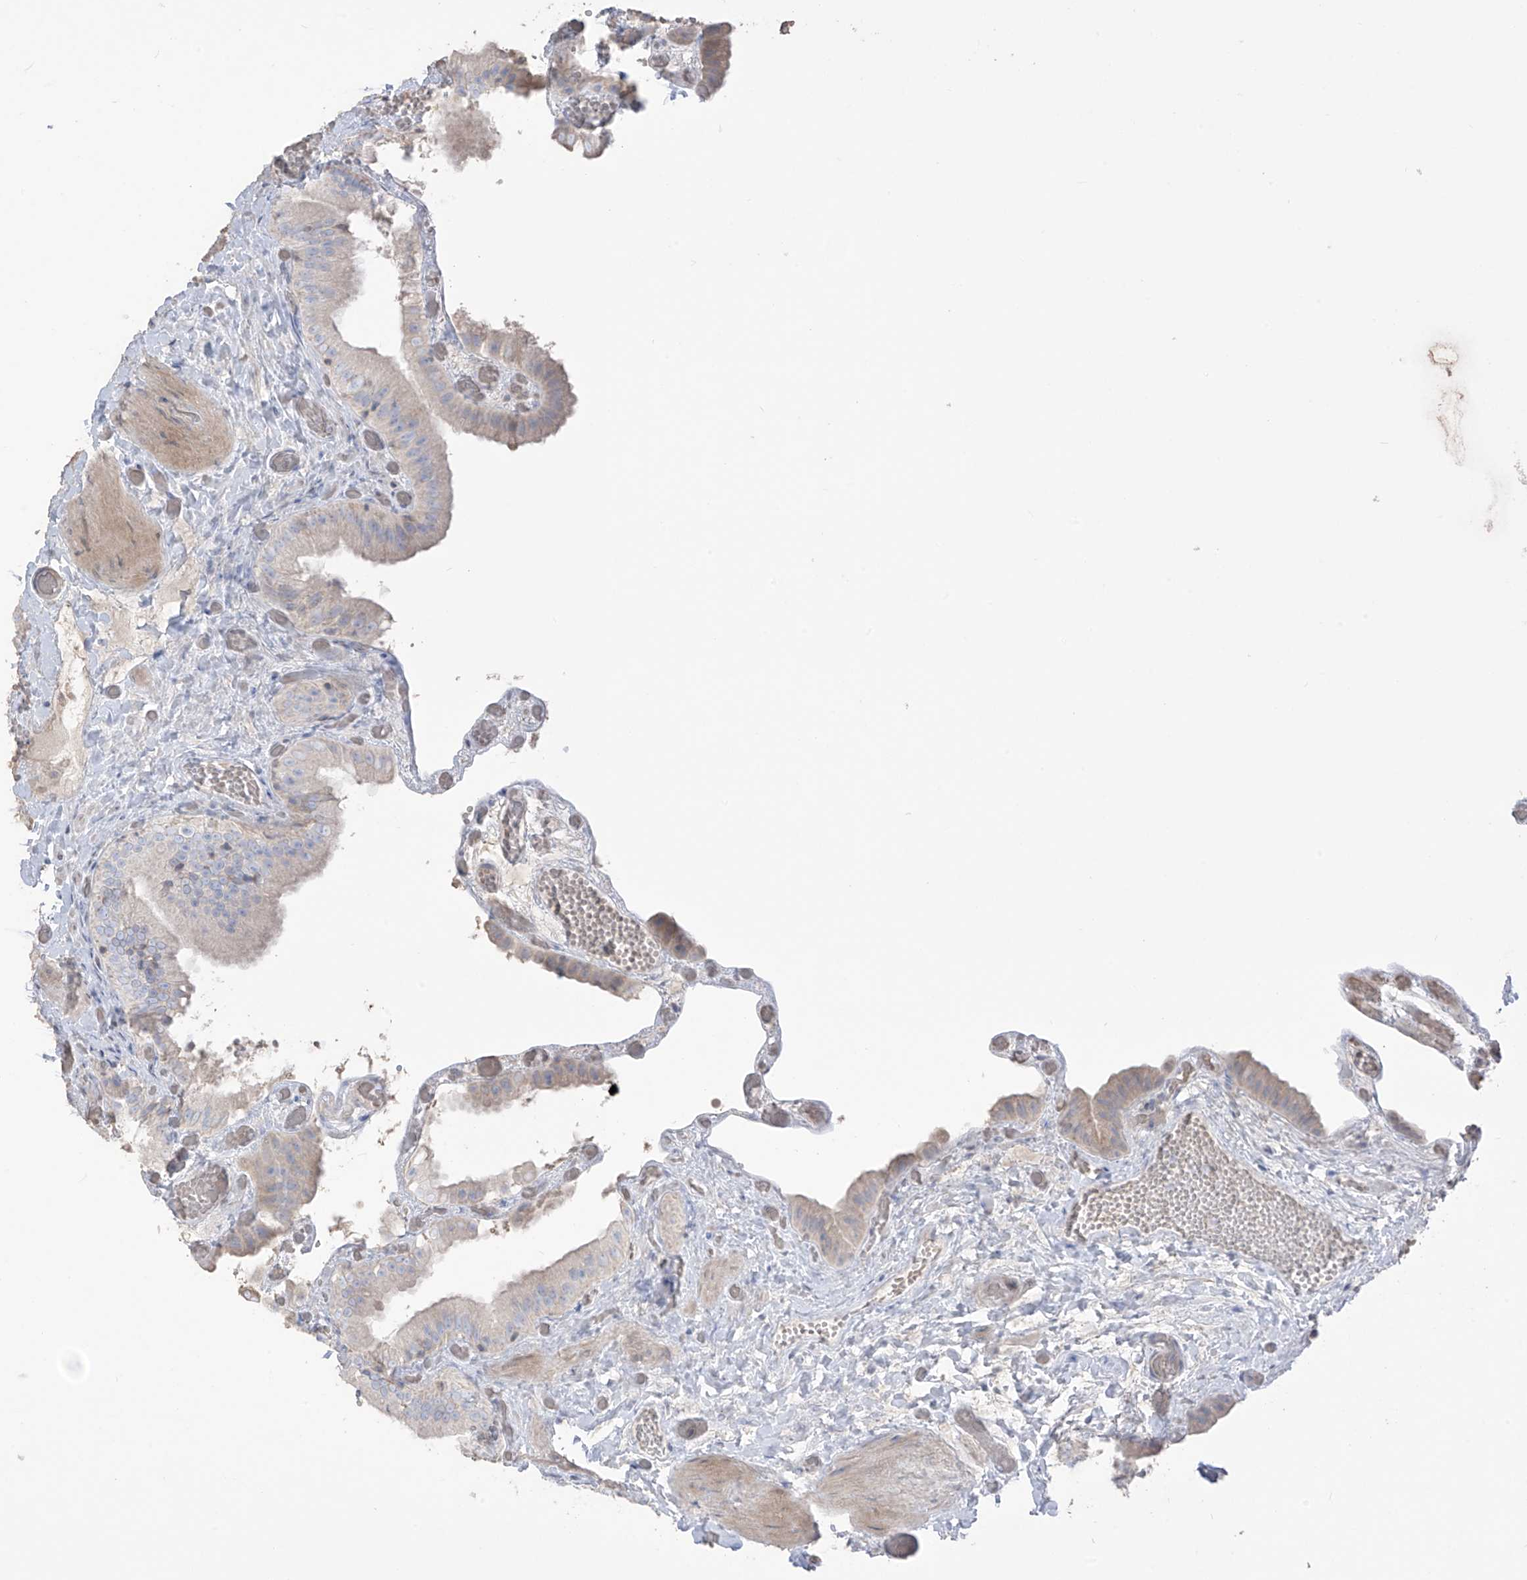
{"staining": {"intensity": "negative", "quantity": "none", "location": "none"}, "tissue": "gallbladder", "cell_type": "Glandular cells", "image_type": "normal", "snomed": [{"axis": "morphology", "description": "Normal tissue, NOS"}, {"axis": "topography", "description": "Gallbladder"}], "caption": "Human gallbladder stained for a protein using IHC demonstrates no staining in glandular cells.", "gene": "ASPRV1", "patient": {"sex": "female", "age": 64}}